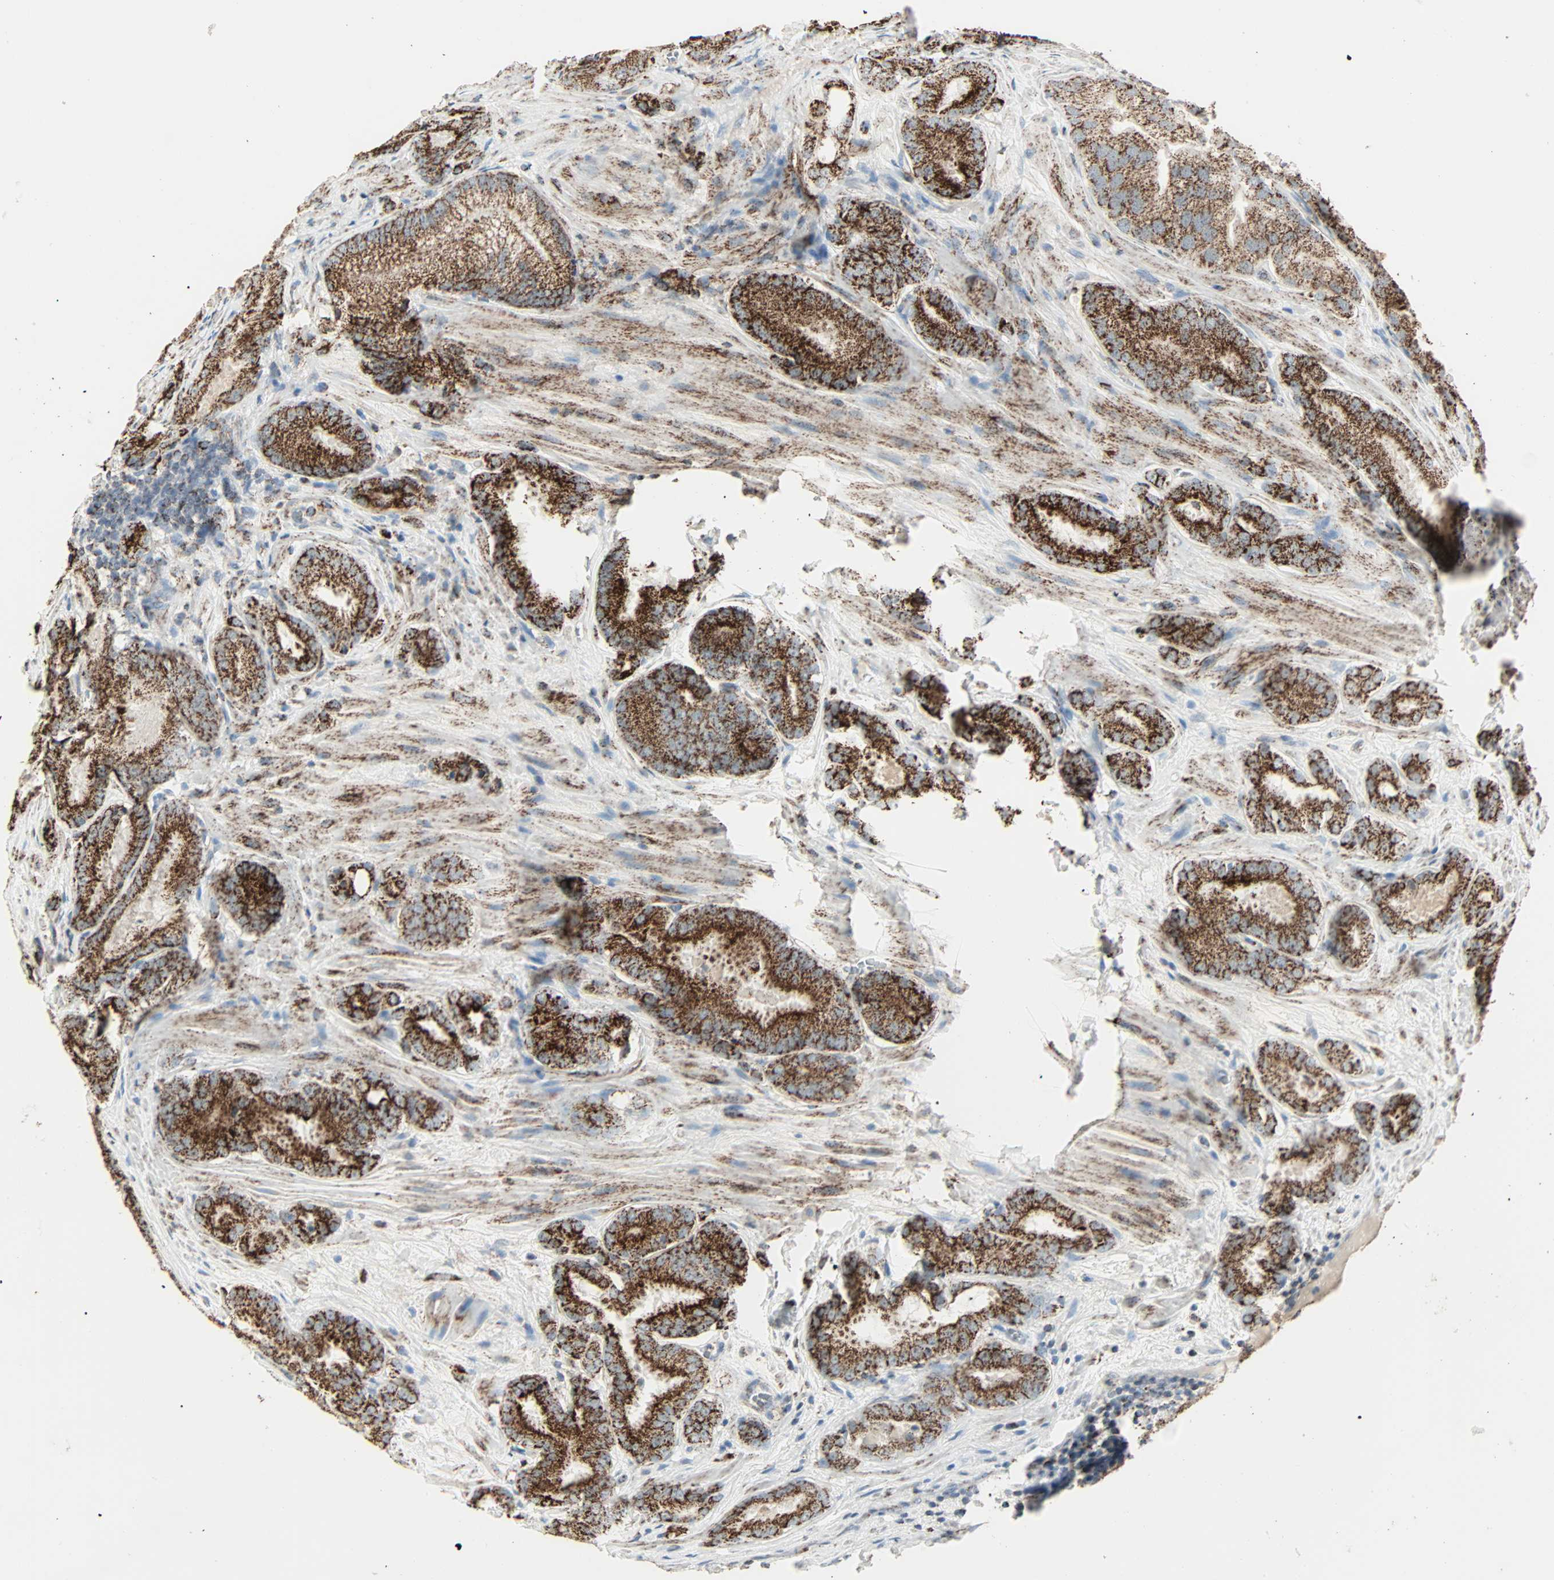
{"staining": {"intensity": "strong", "quantity": ">75%", "location": "cytoplasmic/membranous"}, "tissue": "prostate cancer", "cell_type": "Tumor cells", "image_type": "cancer", "snomed": [{"axis": "morphology", "description": "Adenocarcinoma, High grade"}, {"axis": "topography", "description": "Prostate"}], "caption": "Protein positivity by IHC demonstrates strong cytoplasmic/membranous positivity in approximately >75% of tumor cells in prostate adenocarcinoma (high-grade).", "gene": "IDH2", "patient": {"sex": "male", "age": 64}}